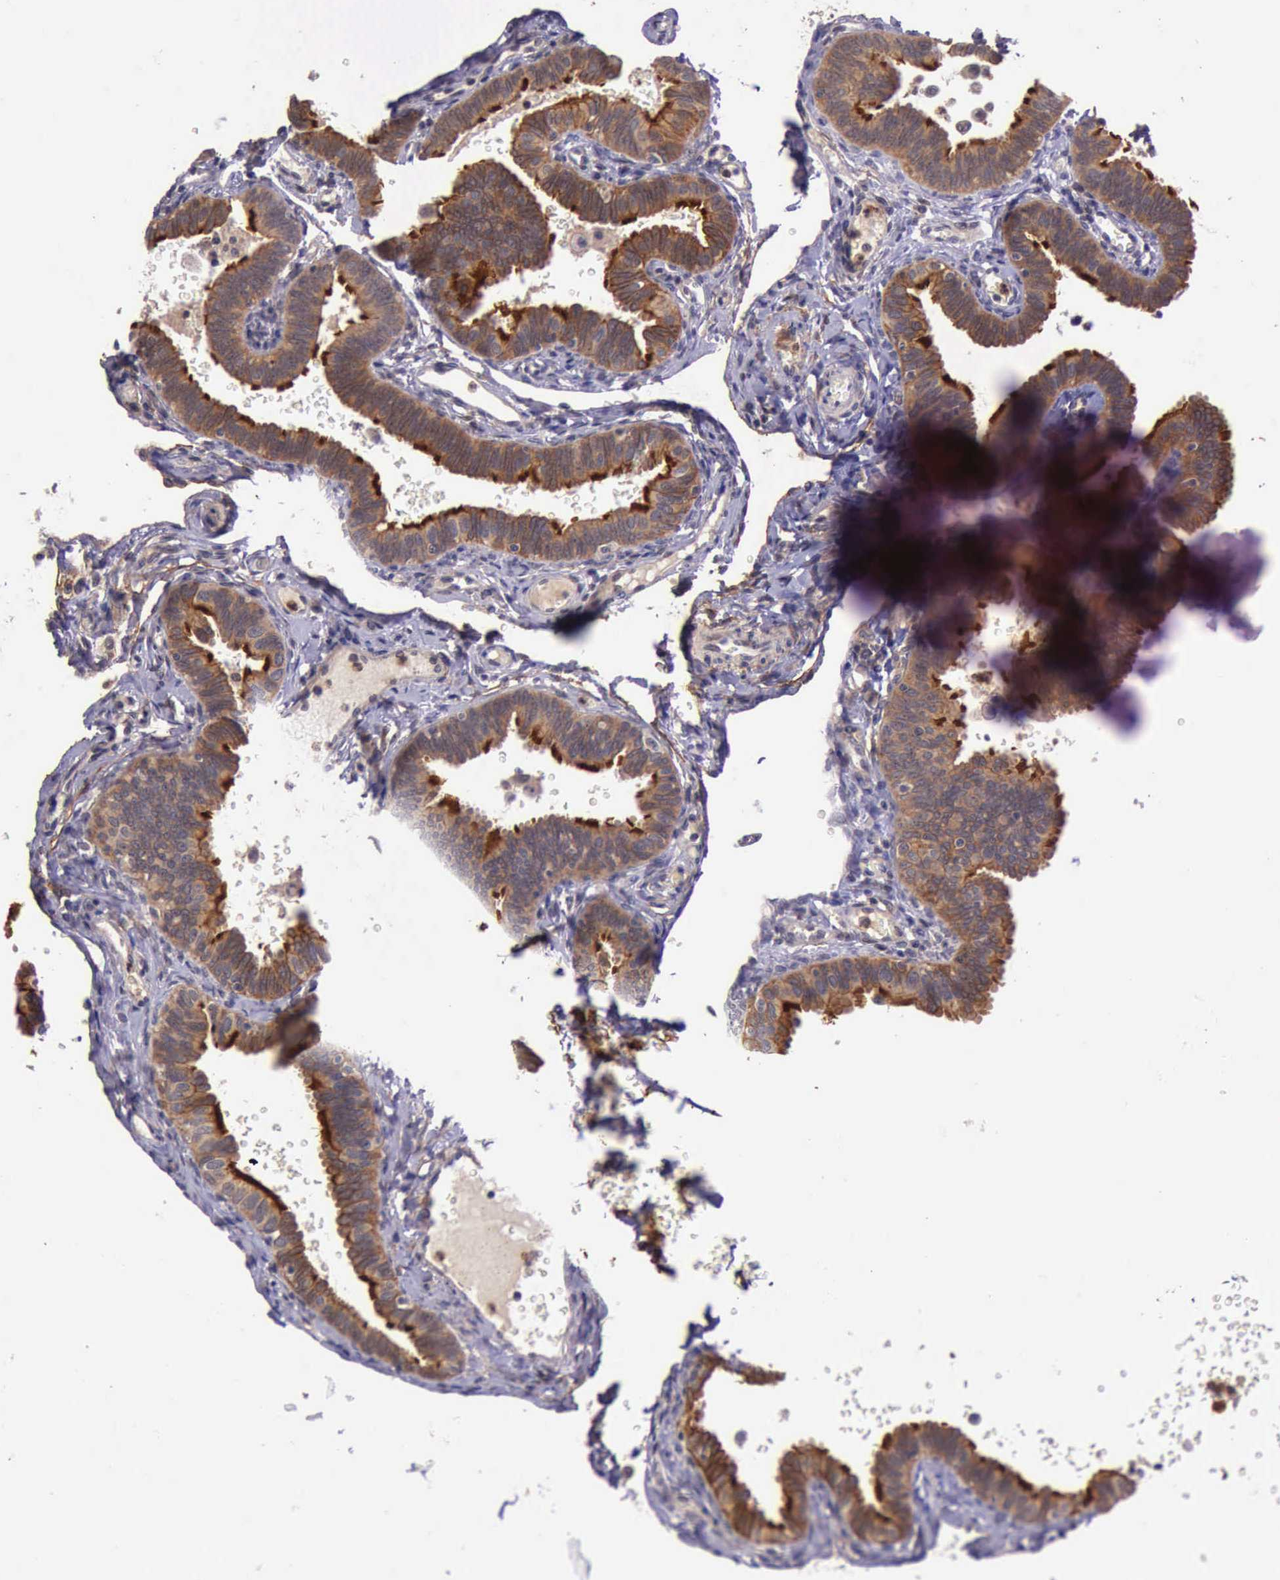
{"staining": {"intensity": "weak", "quantity": ">75%", "location": "cytoplasmic/membranous"}, "tissue": "fallopian tube", "cell_type": "Glandular cells", "image_type": "normal", "snomed": [{"axis": "morphology", "description": "Normal tissue, NOS"}, {"axis": "topography", "description": "Fallopian tube"}], "caption": "A micrograph of fallopian tube stained for a protein shows weak cytoplasmic/membranous brown staining in glandular cells.", "gene": "PRICKLE3", "patient": {"sex": "female", "age": 51}}